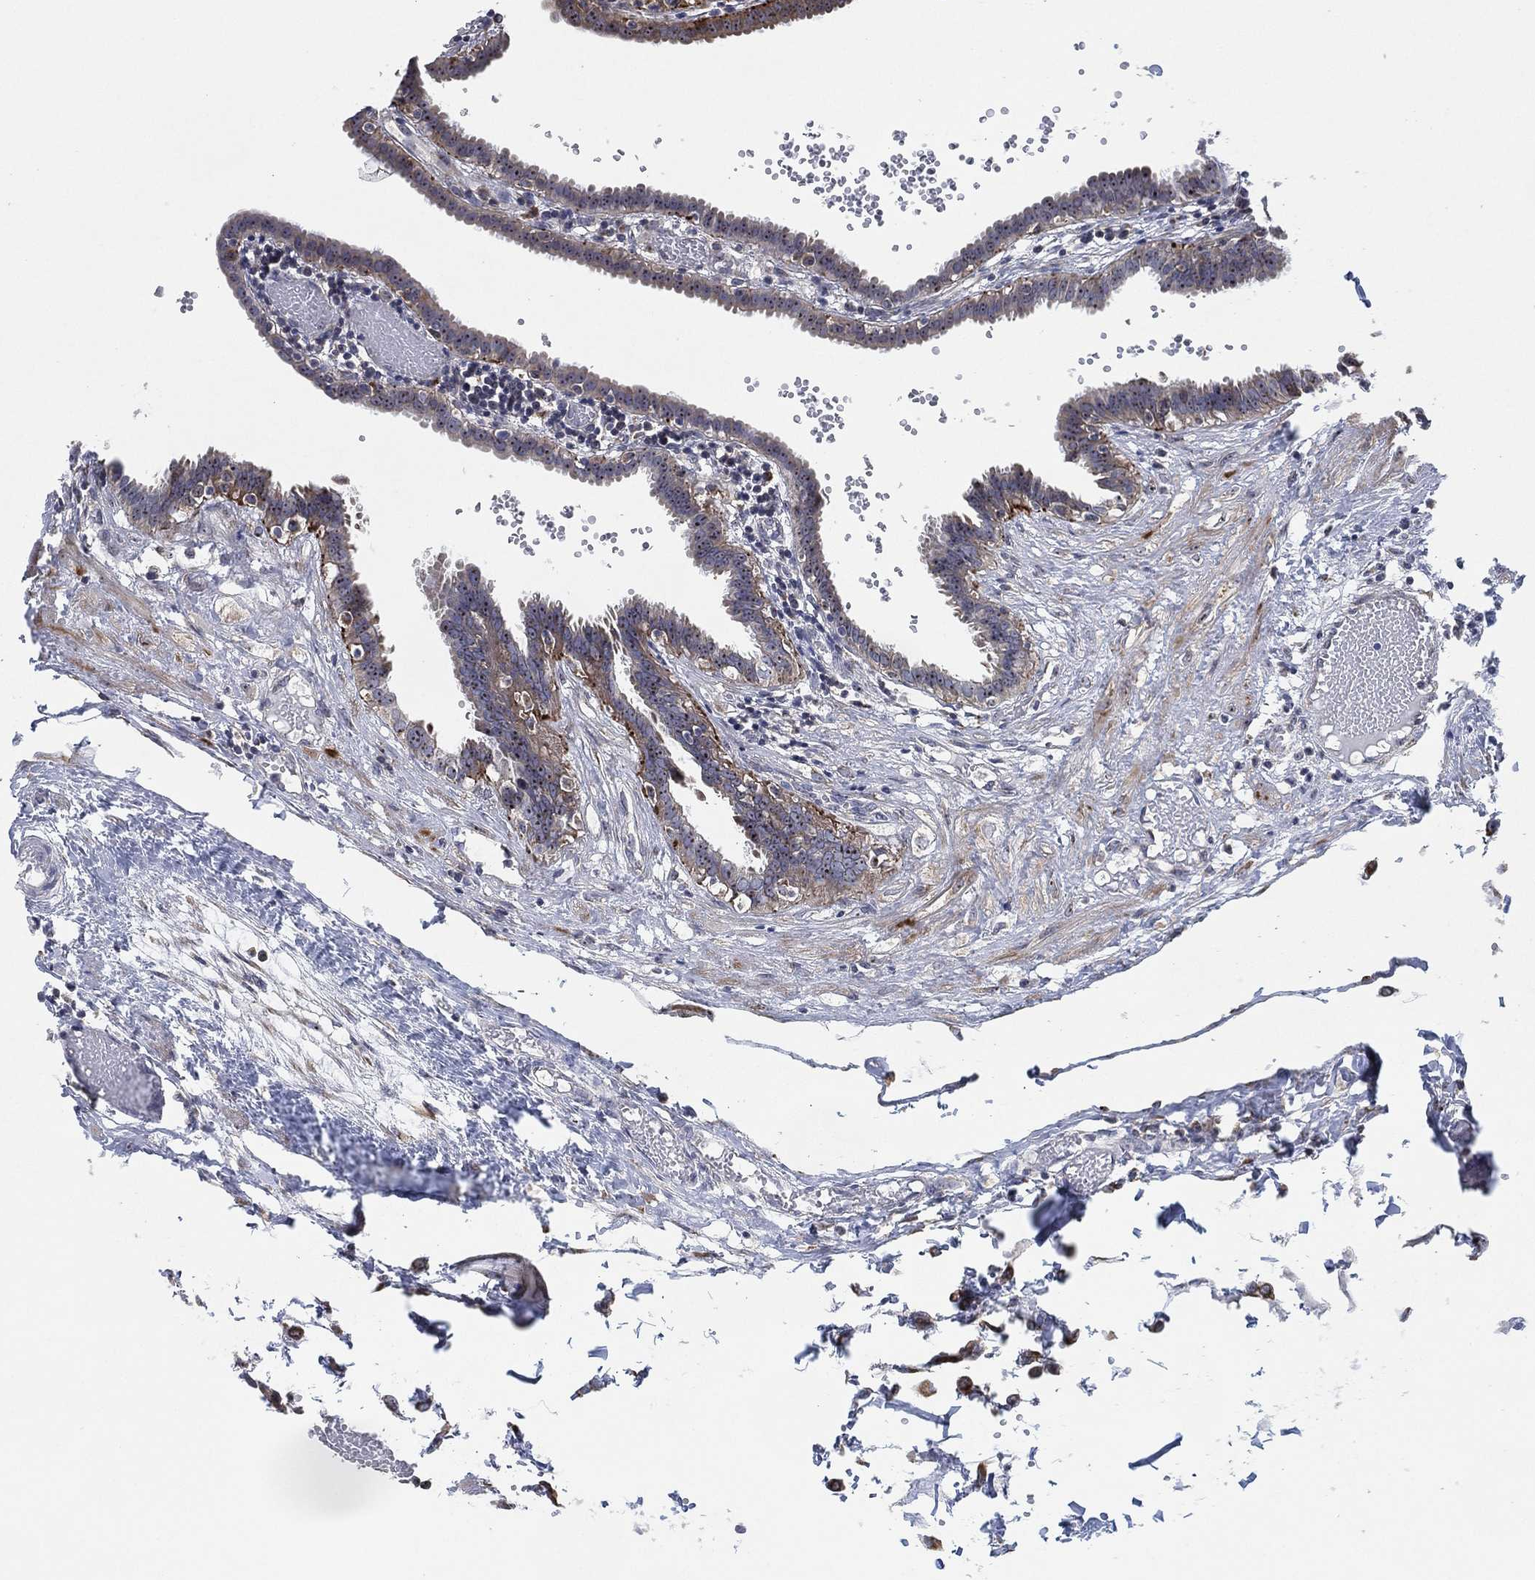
{"staining": {"intensity": "negative", "quantity": "none", "location": "none"}, "tissue": "fallopian tube", "cell_type": "Glandular cells", "image_type": "normal", "snomed": [{"axis": "morphology", "description": "Normal tissue, NOS"}, {"axis": "topography", "description": "Fallopian tube"}], "caption": "A high-resolution photomicrograph shows immunohistochemistry staining of benign fallopian tube, which shows no significant positivity in glandular cells.", "gene": "FAM104A", "patient": {"sex": "female", "age": 37}}